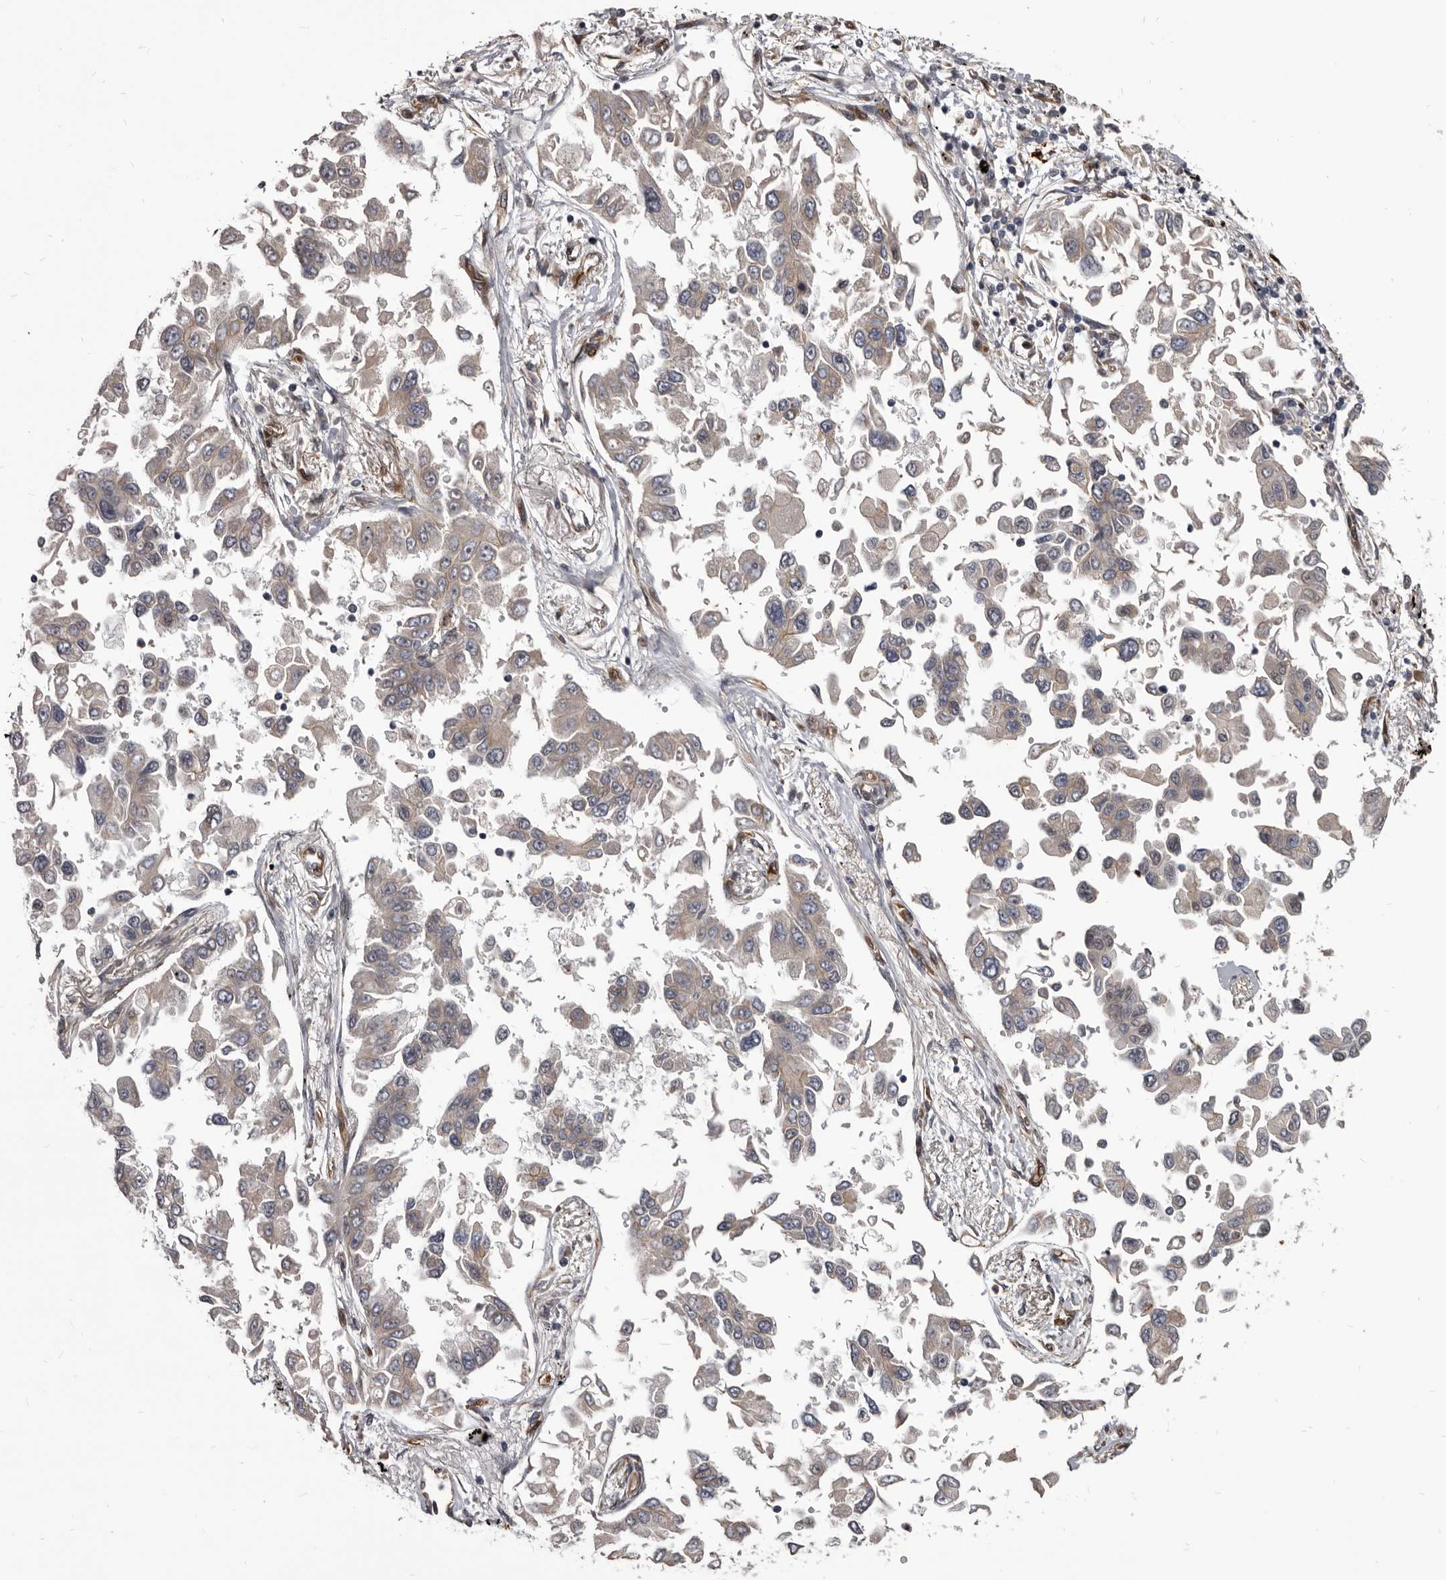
{"staining": {"intensity": "negative", "quantity": "none", "location": "none"}, "tissue": "lung cancer", "cell_type": "Tumor cells", "image_type": "cancer", "snomed": [{"axis": "morphology", "description": "Adenocarcinoma, NOS"}, {"axis": "topography", "description": "Lung"}], "caption": "Human lung cancer (adenocarcinoma) stained for a protein using IHC demonstrates no staining in tumor cells.", "gene": "ADAMTS20", "patient": {"sex": "female", "age": 67}}